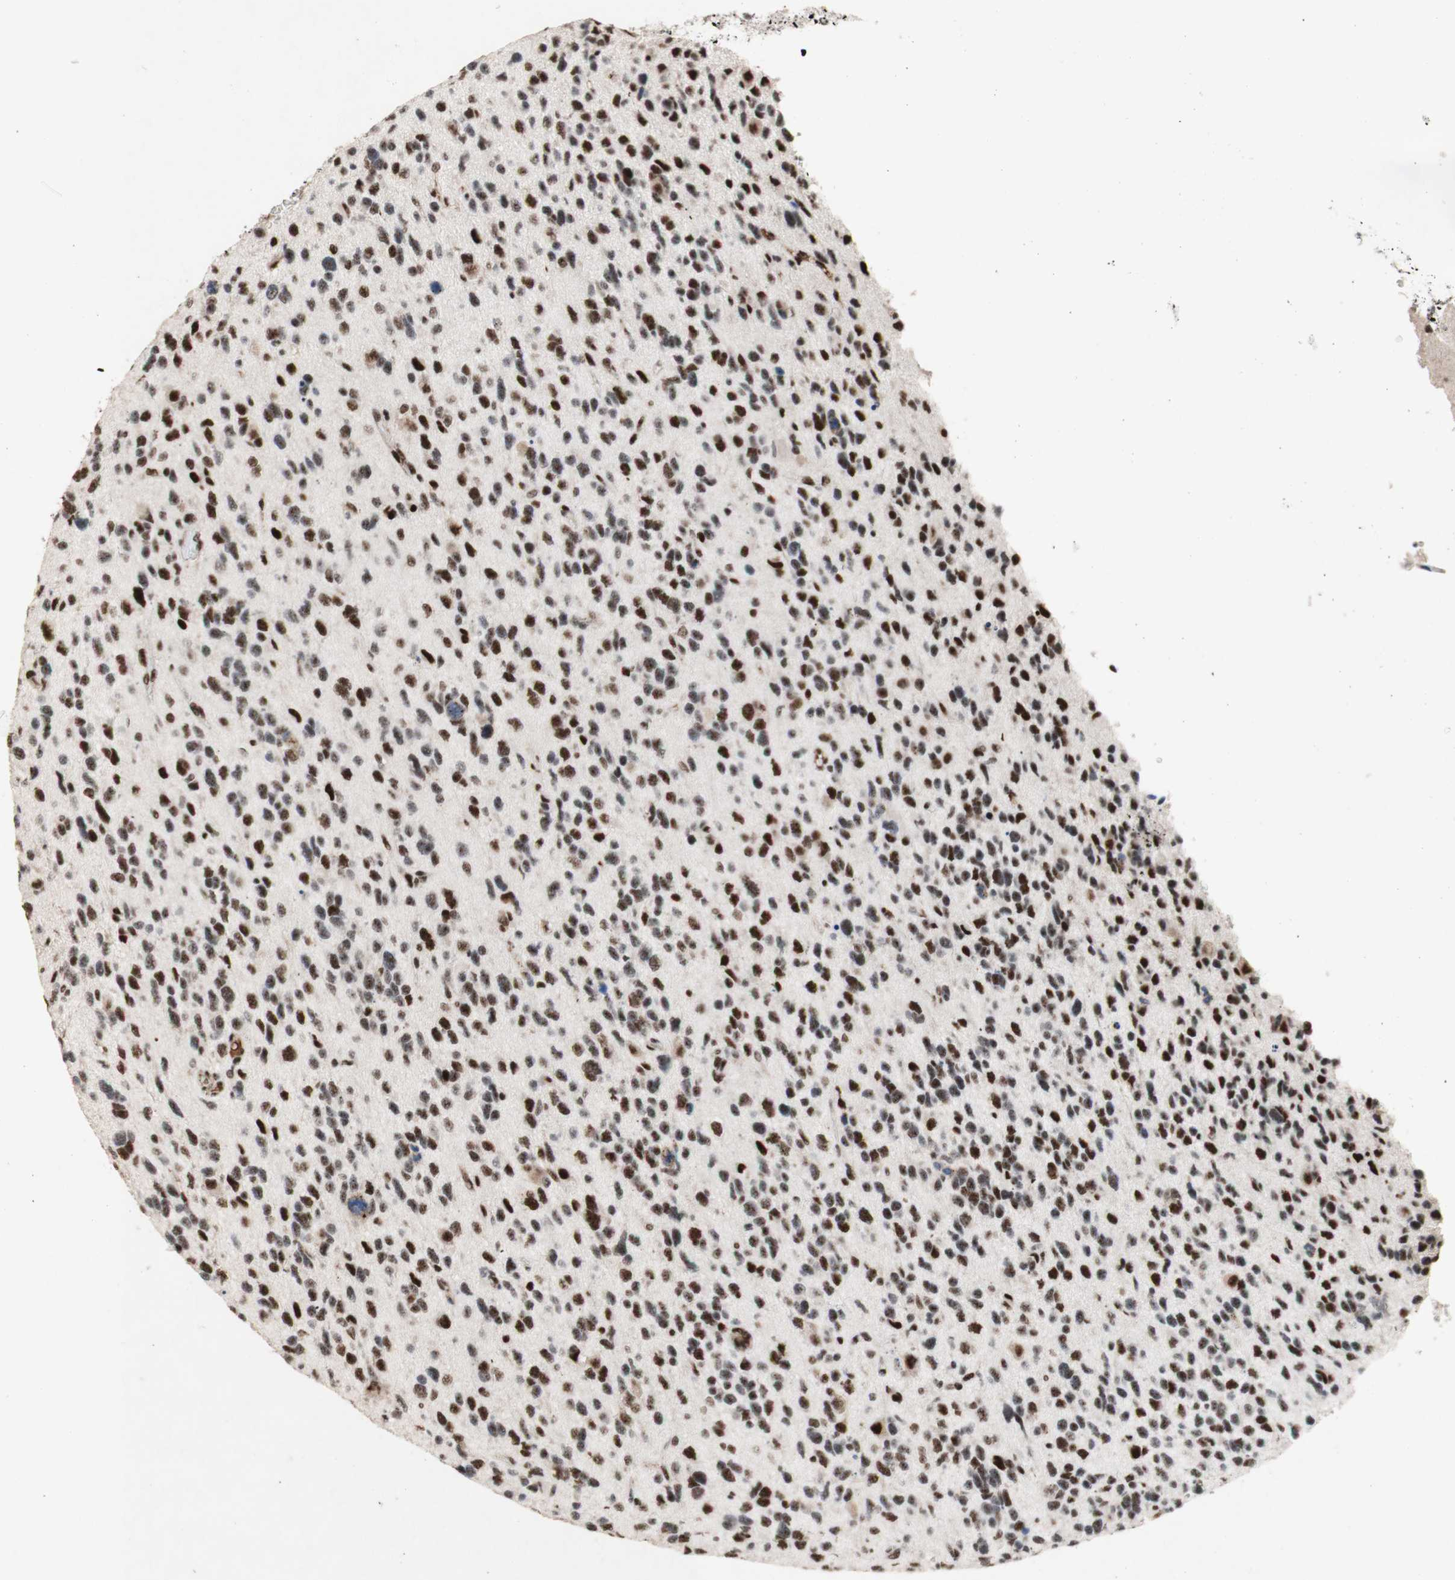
{"staining": {"intensity": "strong", "quantity": "25%-75%", "location": "nuclear"}, "tissue": "glioma", "cell_type": "Tumor cells", "image_type": "cancer", "snomed": [{"axis": "morphology", "description": "Glioma, malignant, High grade"}, {"axis": "topography", "description": "Brain"}], "caption": "Immunohistochemistry (IHC) micrograph of neoplastic tissue: human malignant glioma (high-grade) stained using immunohistochemistry demonstrates high levels of strong protein expression localized specifically in the nuclear of tumor cells, appearing as a nuclear brown color.", "gene": "TLE1", "patient": {"sex": "female", "age": 58}}